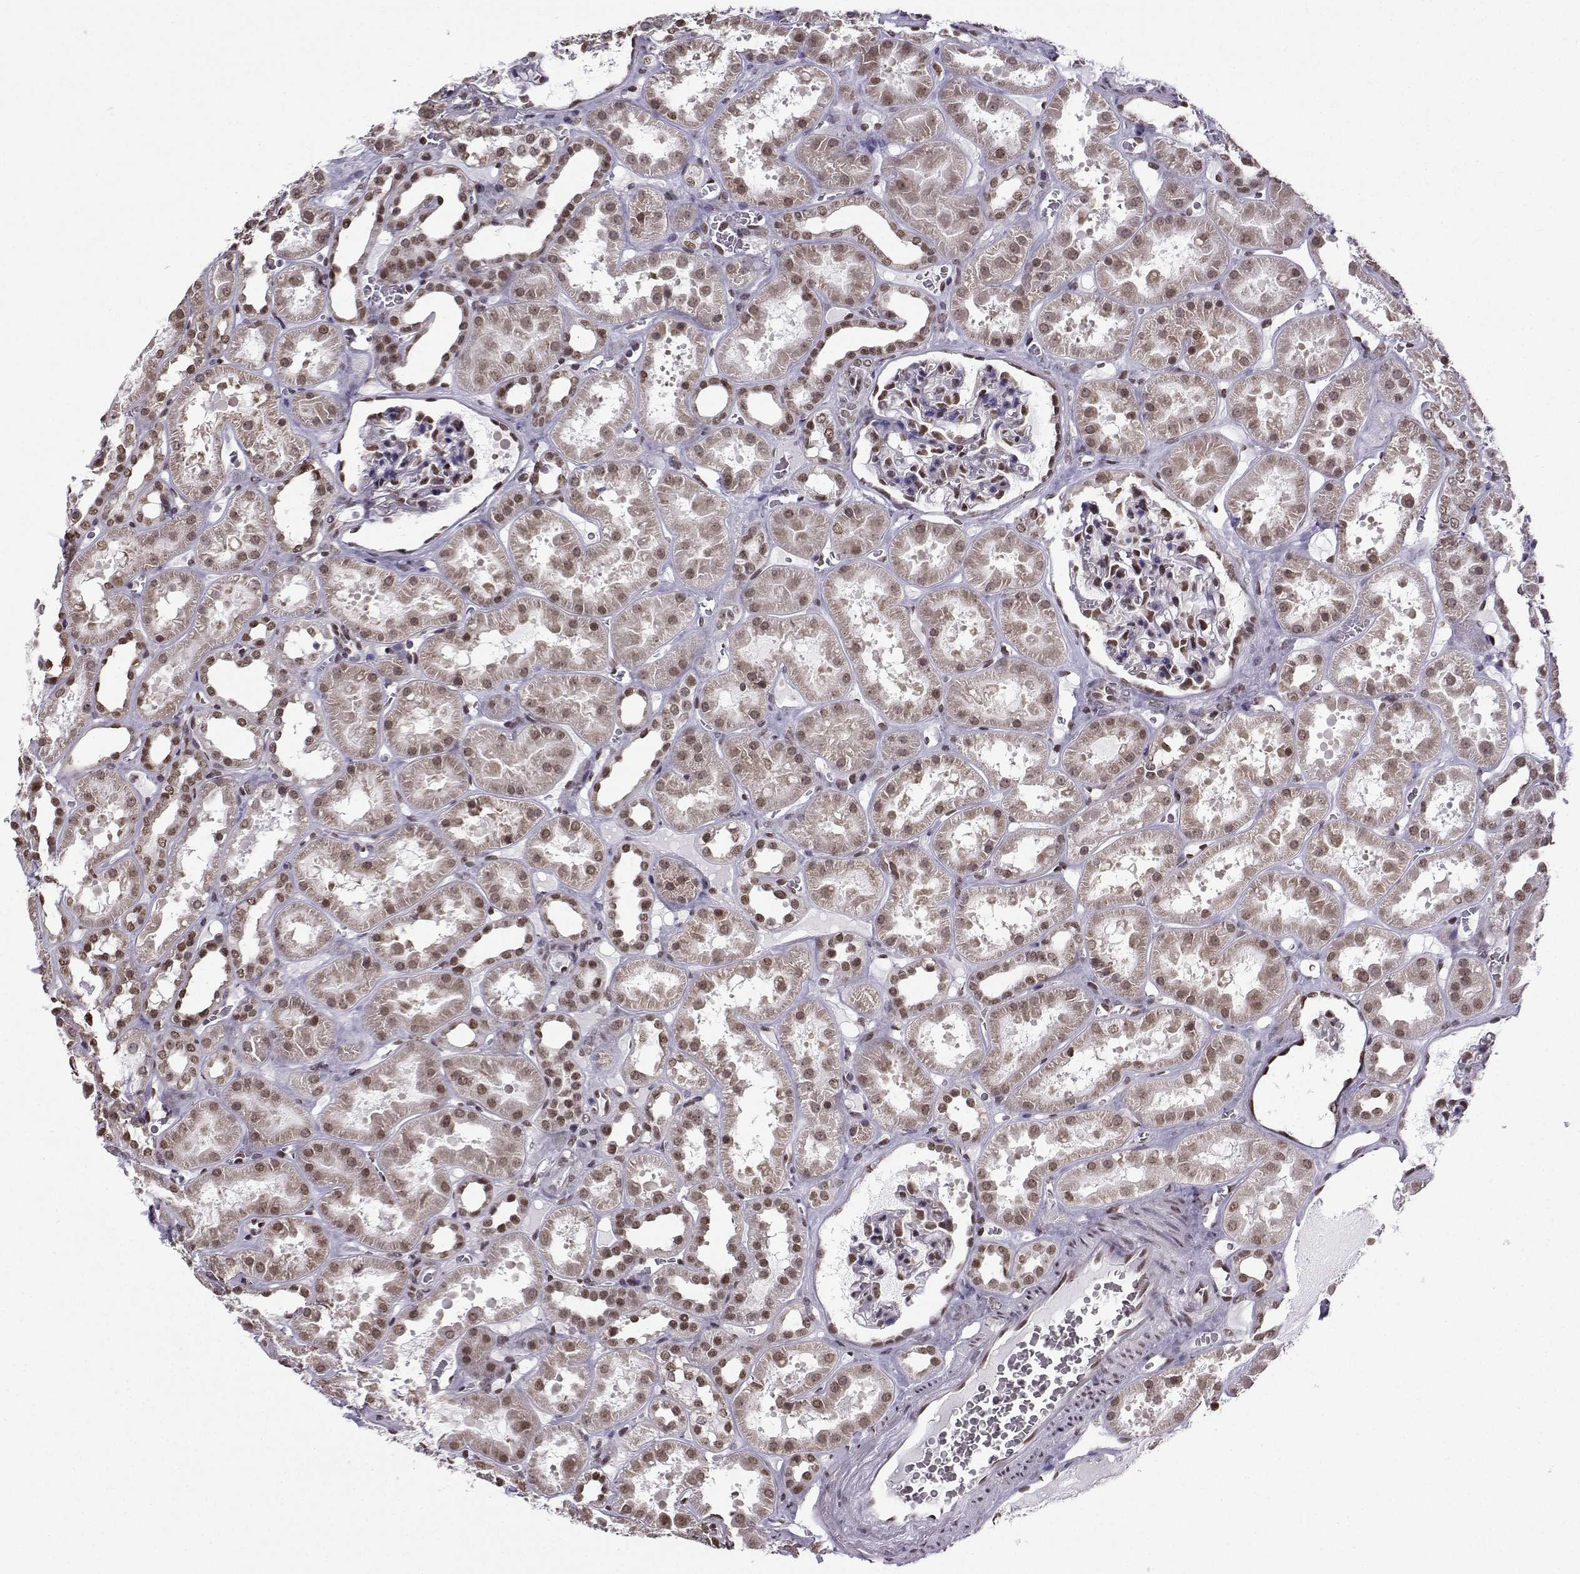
{"staining": {"intensity": "moderate", "quantity": "<25%", "location": "nuclear"}, "tissue": "kidney", "cell_type": "Cells in glomeruli", "image_type": "normal", "snomed": [{"axis": "morphology", "description": "Normal tissue, NOS"}, {"axis": "topography", "description": "Kidney"}], "caption": "IHC of normal human kidney demonstrates low levels of moderate nuclear expression in approximately <25% of cells in glomeruli.", "gene": "EZH1", "patient": {"sex": "female", "age": 41}}